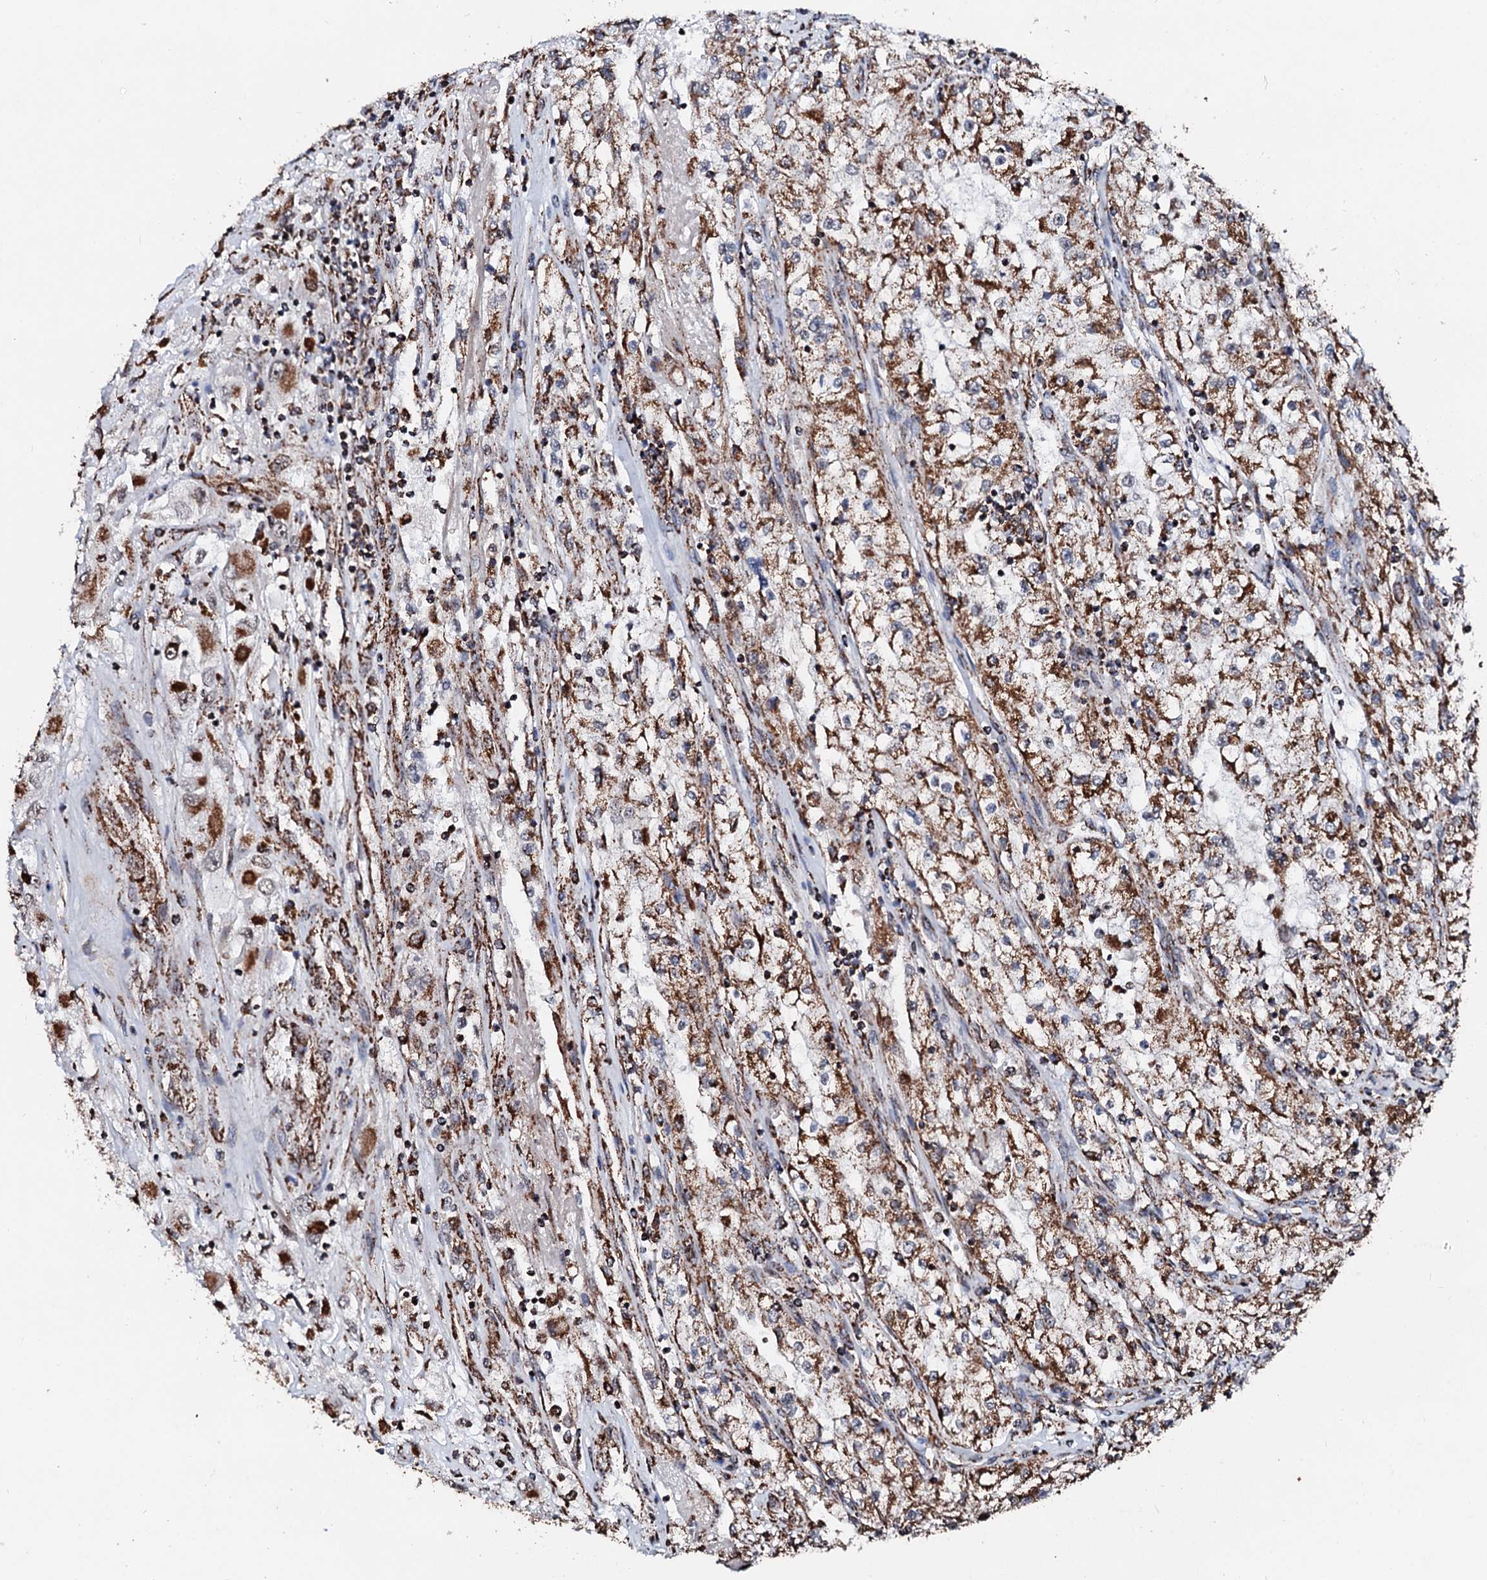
{"staining": {"intensity": "moderate", "quantity": ">75%", "location": "cytoplasmic/membranous"}, "tissue": "renal cancer", "cell_type": "Tumor cells", "image_type": "cancer", "snomed": [{"axis": "morphology", "description": "Adenocarcinoma, NOS"}, {"axis": "topography", "description": "Kidney"}], "caption": "This is an image of immunohistochemistry (IHC) staining of renal adenocarcinoma, which shows moderate expression in the cytoplasmic/membranous of tumor cells.", "gene": "SECISBP2L", "patient": {"sex": "female", "age": 52}}